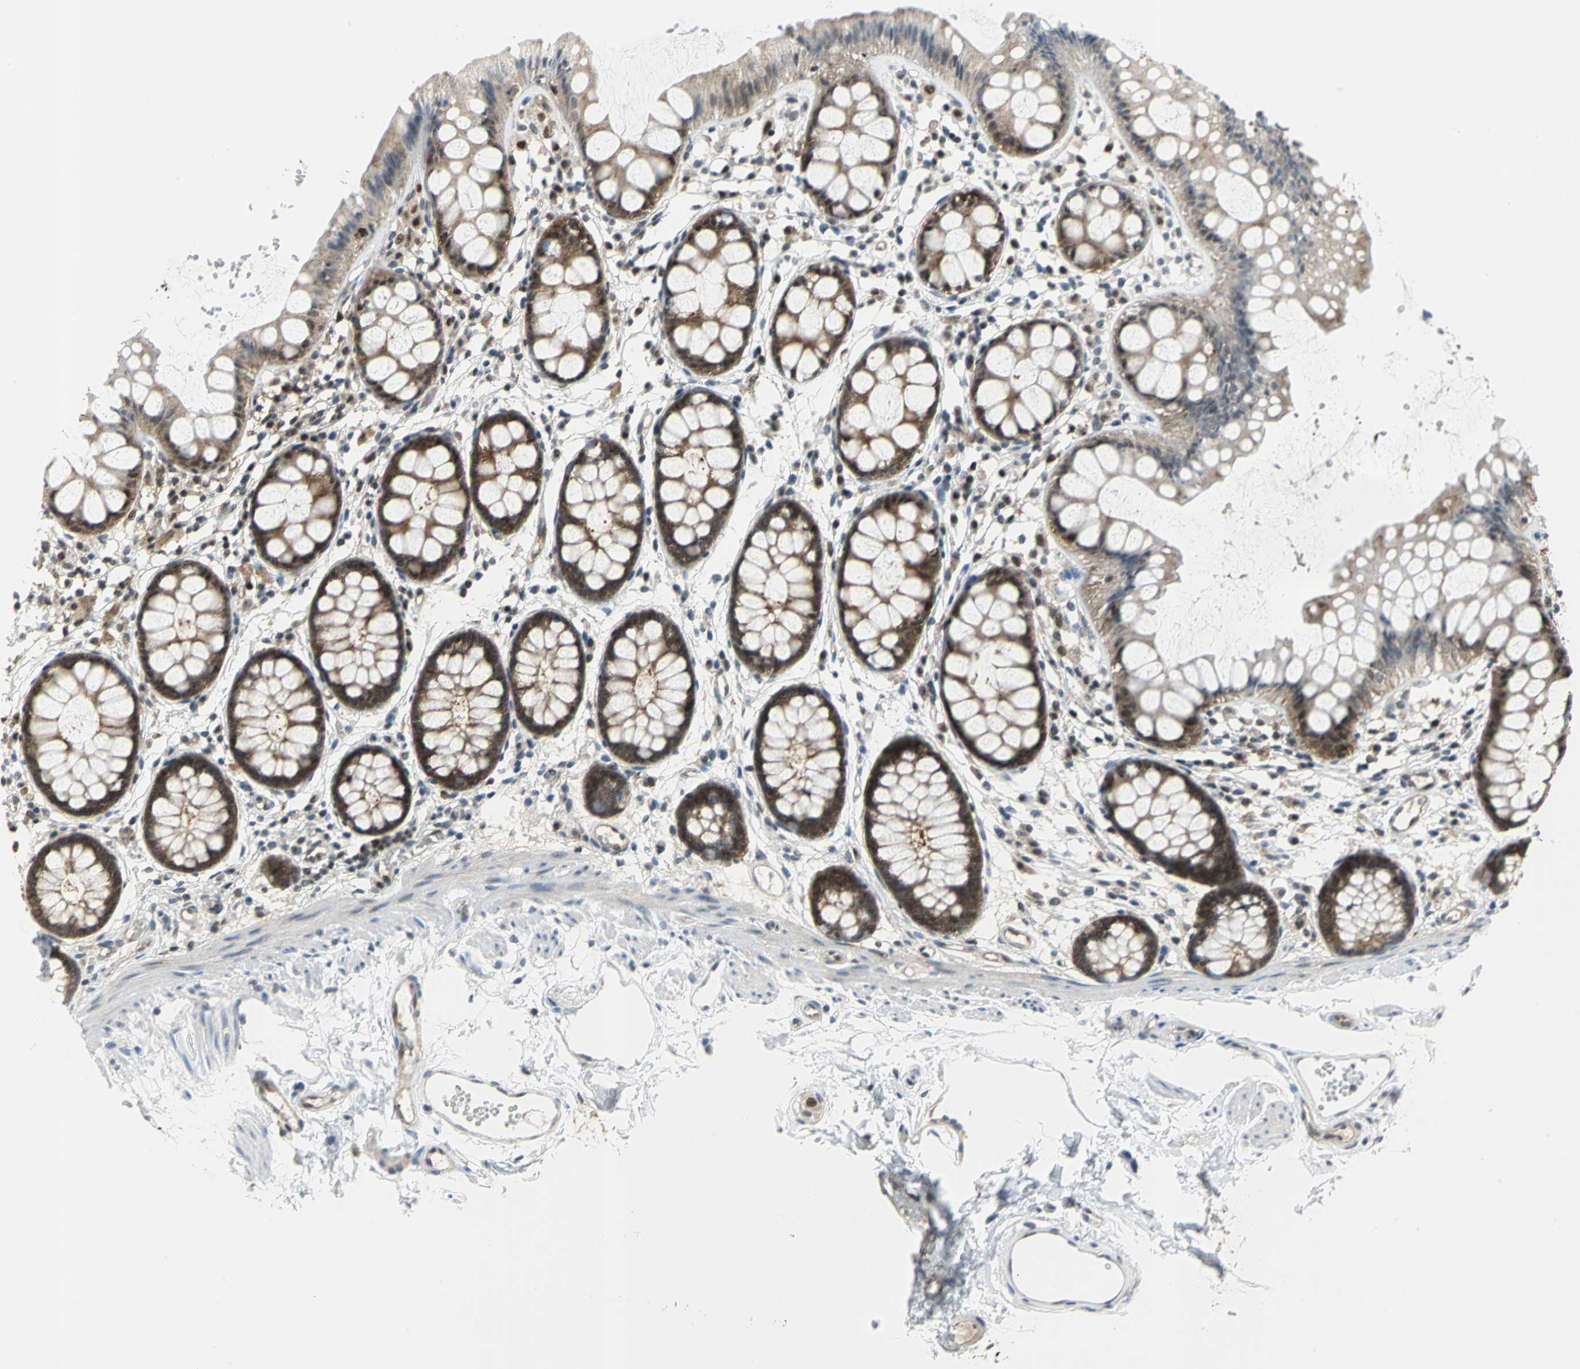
{"staining": {"intensity": "moderate", "quantity": ">75%", "location": "cytoplasmic/membranous,nuclear"}, "tissue": "rectum", "cell_type": "Glandular cells", "image_type": "normal", "snomed": [{"axis": "morphology", "description": "Normal tissue, NOS"}, {"axis": "topography", "description": "Rectum"}], "caption": "Brown immunohistochemical staining in unremarkable human rectum shows moderate cytoplasmic/membranous,nuclear expression in about >75% of glandular cells. (Stains: DAB in brown, nuclei in blue, Microscopy: brightfield microscopy at high magnification).", "gene": "PSMA4", "patient": {"sex": "female", "age": 66}}